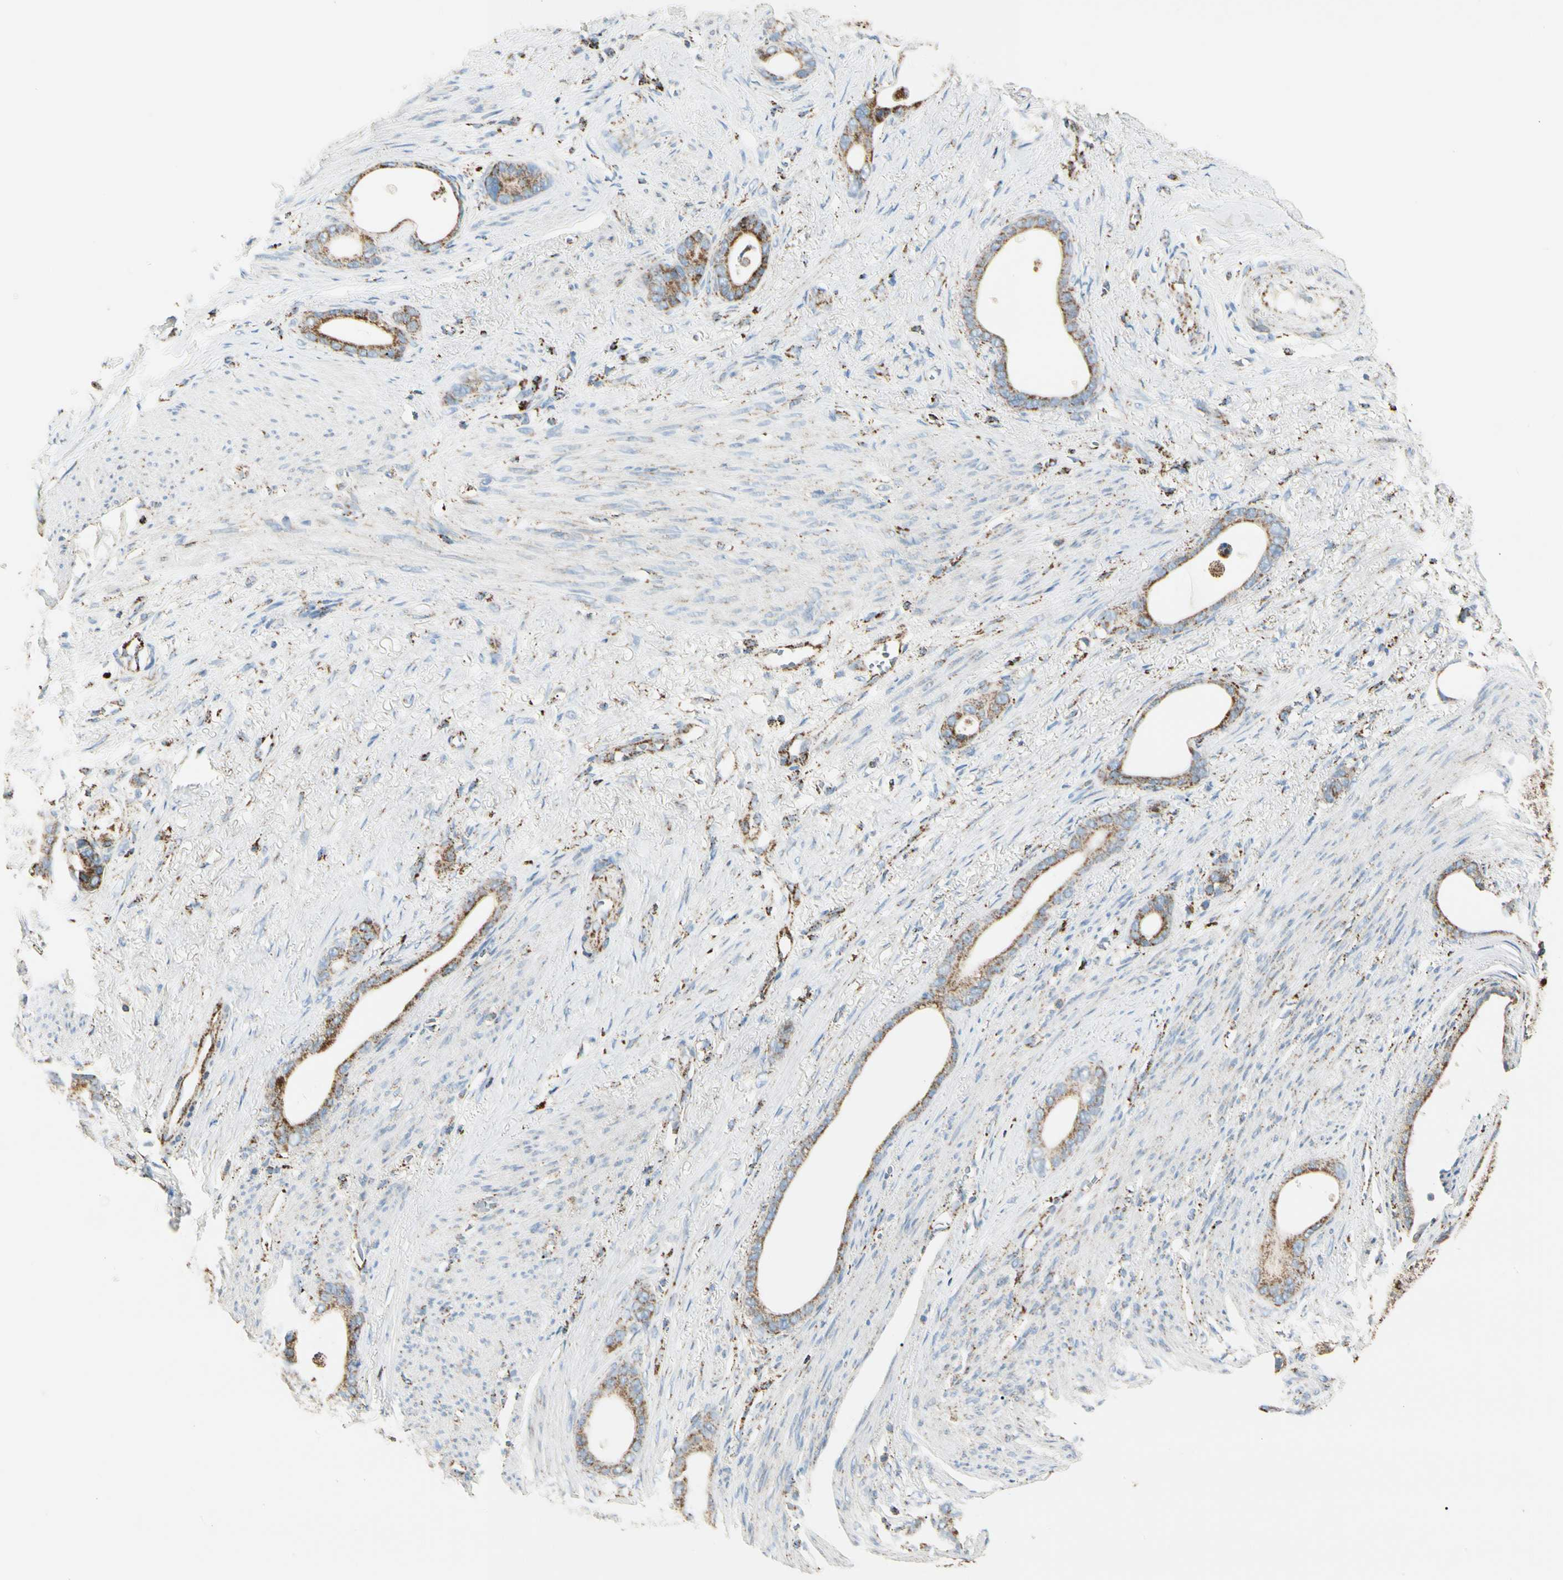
{"staining": {"intensity": "moderate", "quantity": ">75%", "location": "cytoplasmic/membranous"}, "tissue": "stomach cancer", "cell_type": "Tumor cells", "image_type": "cancer", "snomed": [{"axis": "morphology", "description": "Adenocarcinoma, NOS"}, {"axis": "topography", "description": "Stomach"}], "caption": "This histopathology image exhibits stomach adenocarcinoma stained with immunohistochemistry to label a protein in brown. The cytoplasmic/membranous of tumor cells show moderate positivity for the protein. Nuclei are counter-stained blue.", "gene": "ME2", "patient": {"sex": "female", "age": 75}}